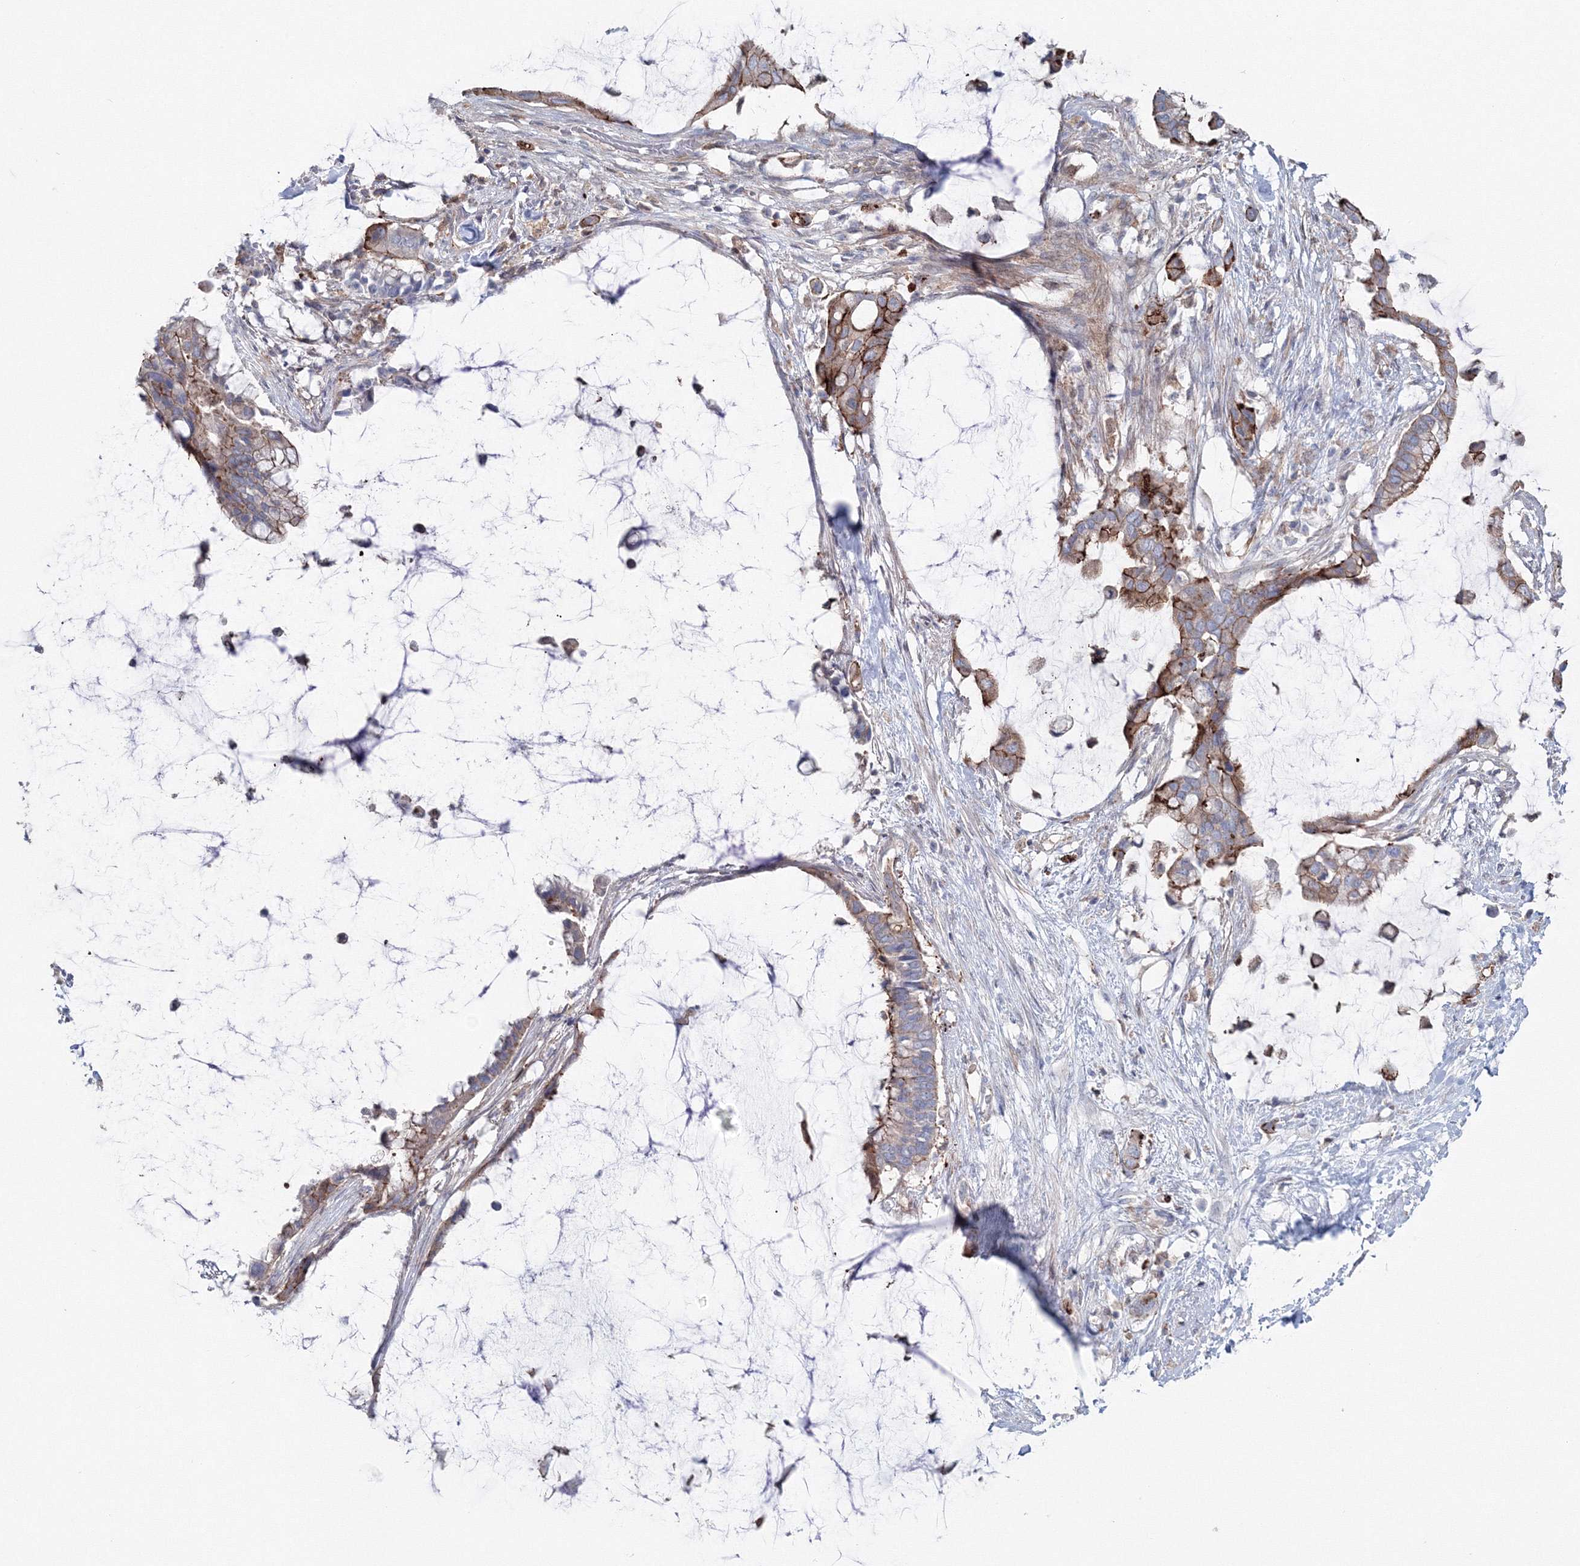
{"staining": {"intensity": "weak", "quantity": ">75%", "location": "cytoplasmic/membranous"}, "tissue": "pancreatic cancer", "cell_type": "Tumor cells", "image_type": "cancer", "snomed": [{"axis": "morphology", "description": "Adenocarcinoma, NOS"}, {"axis": "topography", "description": "Pancreas"}], "caption": "Weak cytoplasmic/membranous positivity is appreciated in about >75% of tumor cells in pancreatic cancer (adenocarcinoma).", "gene": "GGA2", "patient": {"sex": "male", "age": 41}}